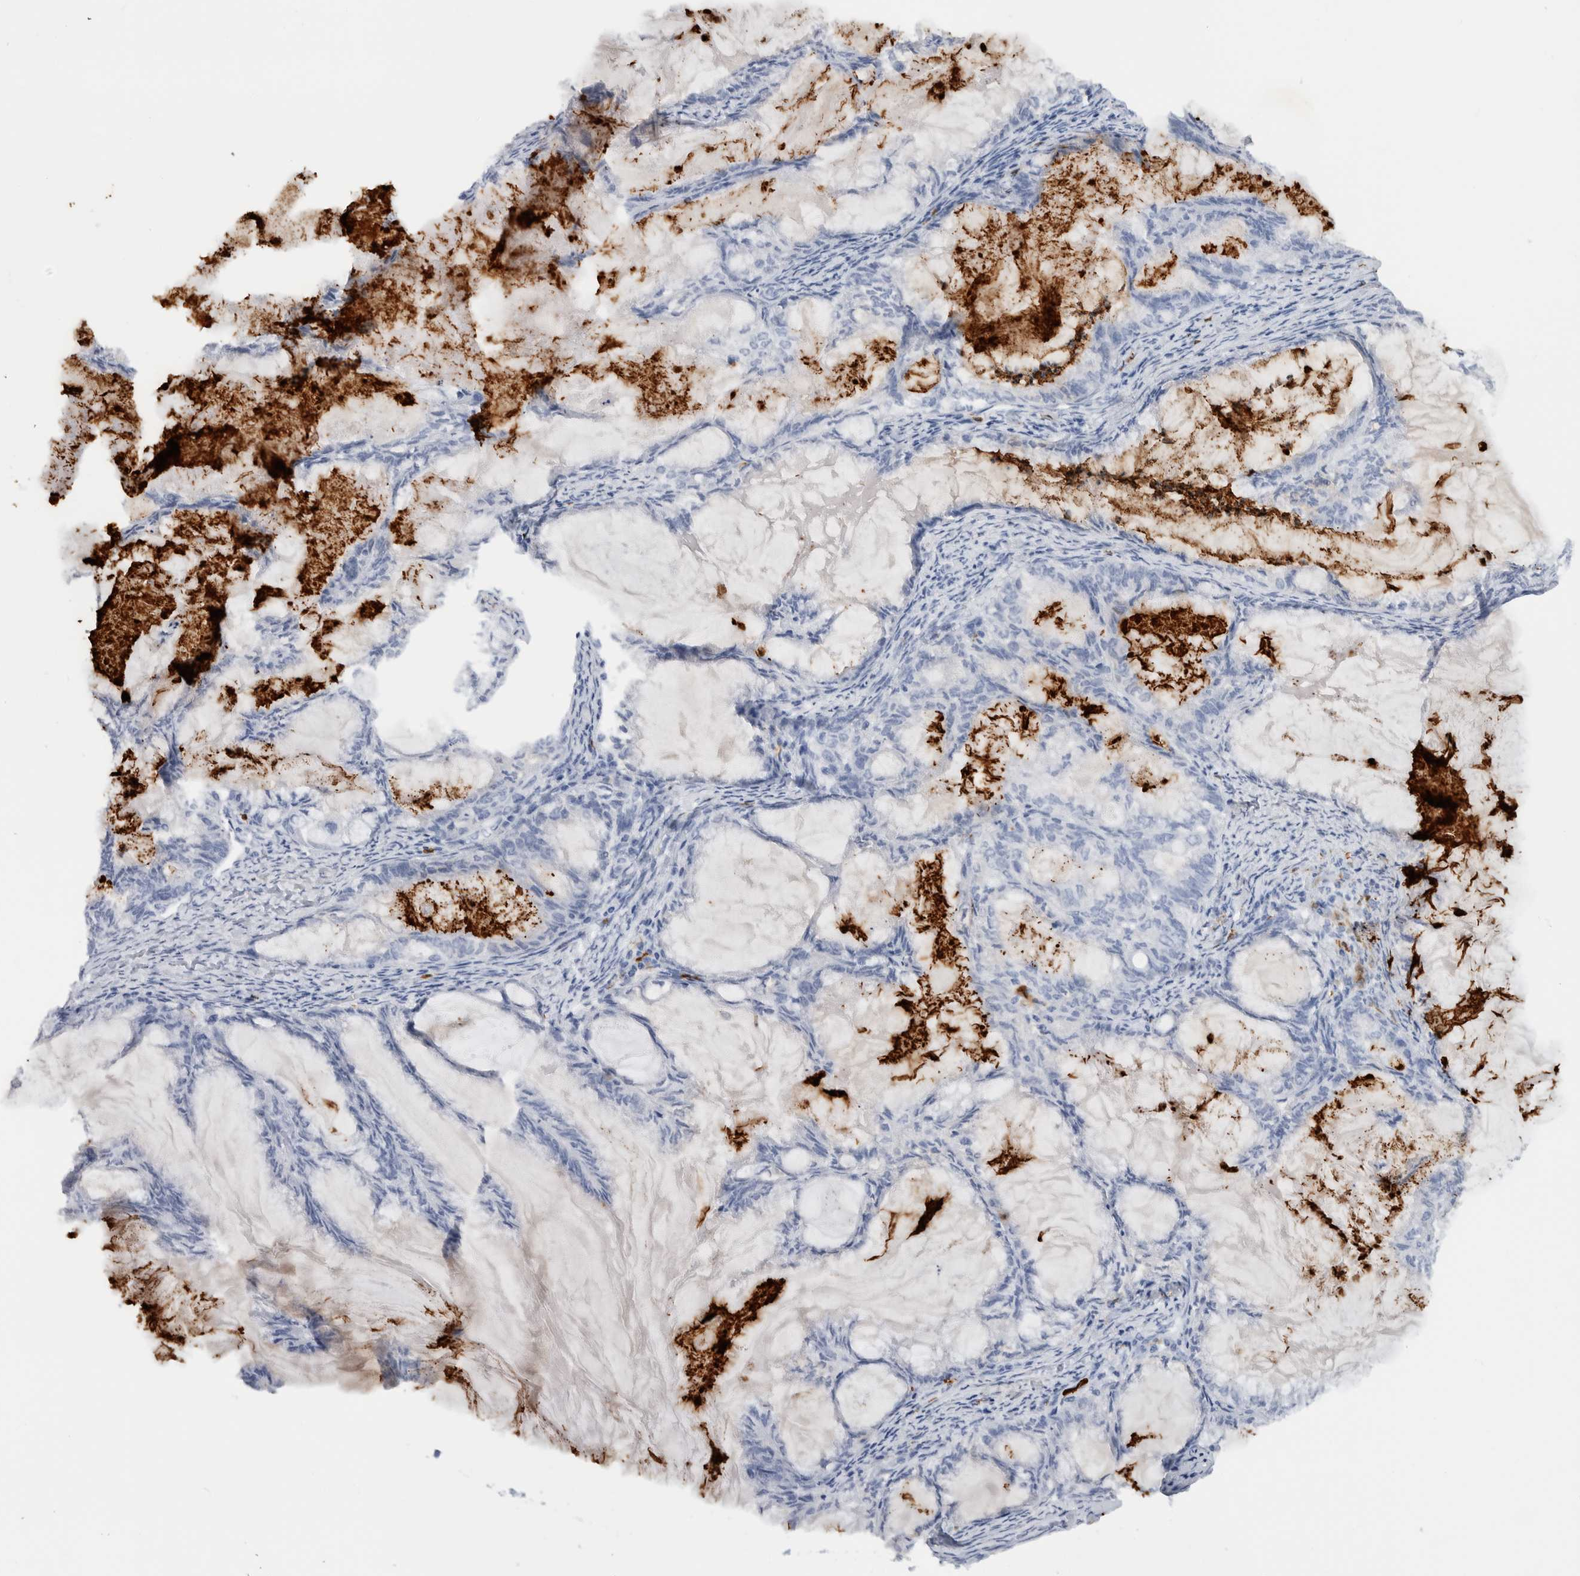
{"staining": {"intensity": "negative", "quantity": "none", "location": "none"}, "tissue": "endometrial cancer", "cell_type": "Tumor cells", "image_type": "cancer", "snomed": [{"axis": "morphology", "description": "Adenocarcinoma, NOS"}, {"axis": "topography", "description": "Endometrium"}], "caption": "Immunohistochemistry (IHC) of human endometrial cancer (adenocarcinoma) exhibits no staining in tumor cells.", "gene": "S100A8", "patient": {"sex": "female", "age": 86}}